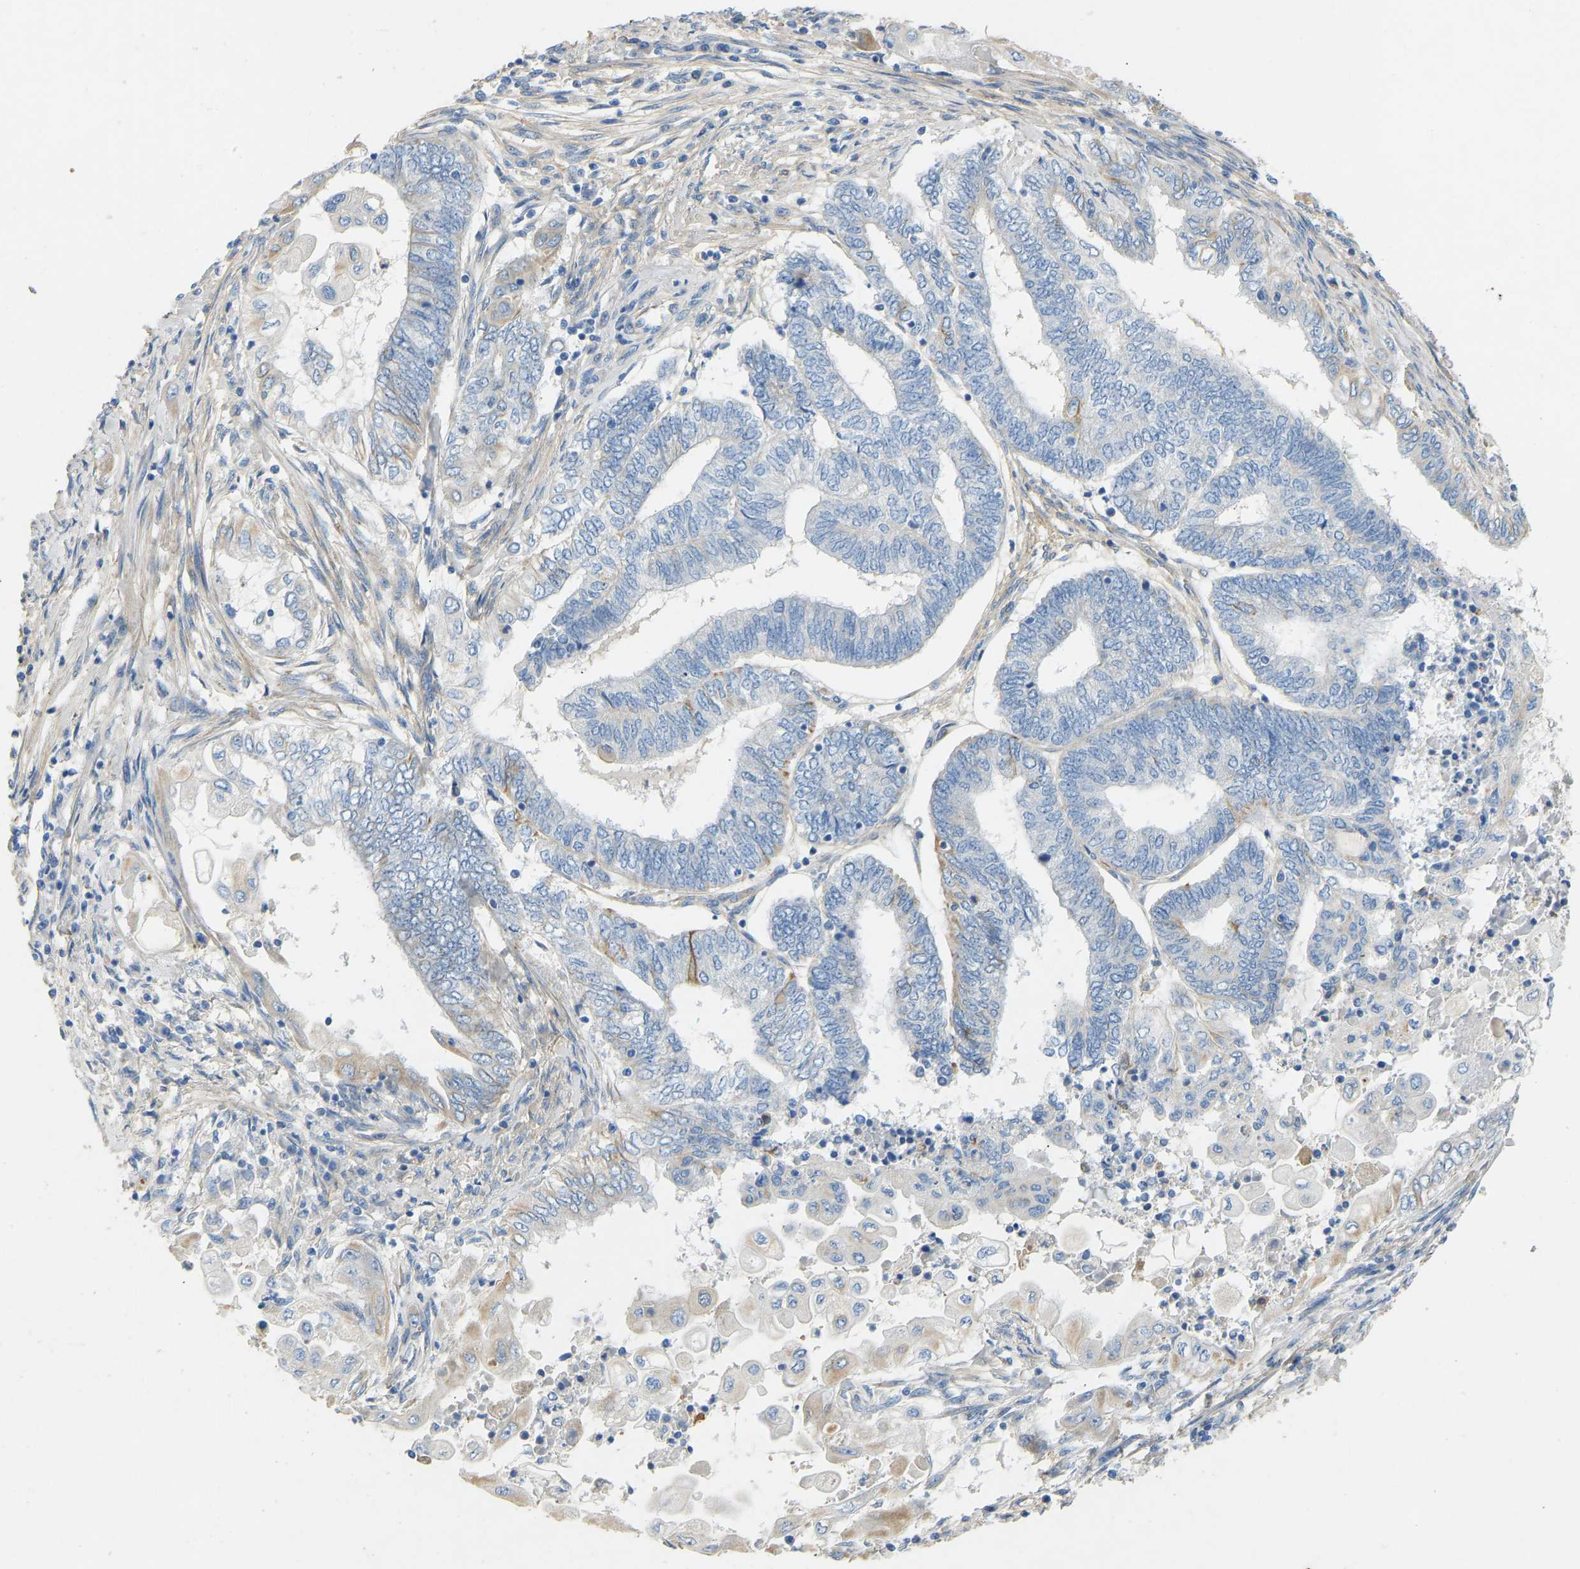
{"staining": {"intensity": "negative", "quantity": "none", "location": "none"}, "tissue": "endometrial cancer", "cell_type": "Tumor cells", "image_type": "cancer", "snomed": [{"axis": "morphology", "description": "Adenocarcinoma, NOS"}, {"axis": "topography", "description": "Uterus"}, {"axis": "topography", "description": "Endometrium"}], "caption": "An image of adenocarcinoma (endometrial) stained for a protein exhibits no brown staining in tumor cells.", "gene": "TECTA", "patient": {"sex": "female", "age": 70}}